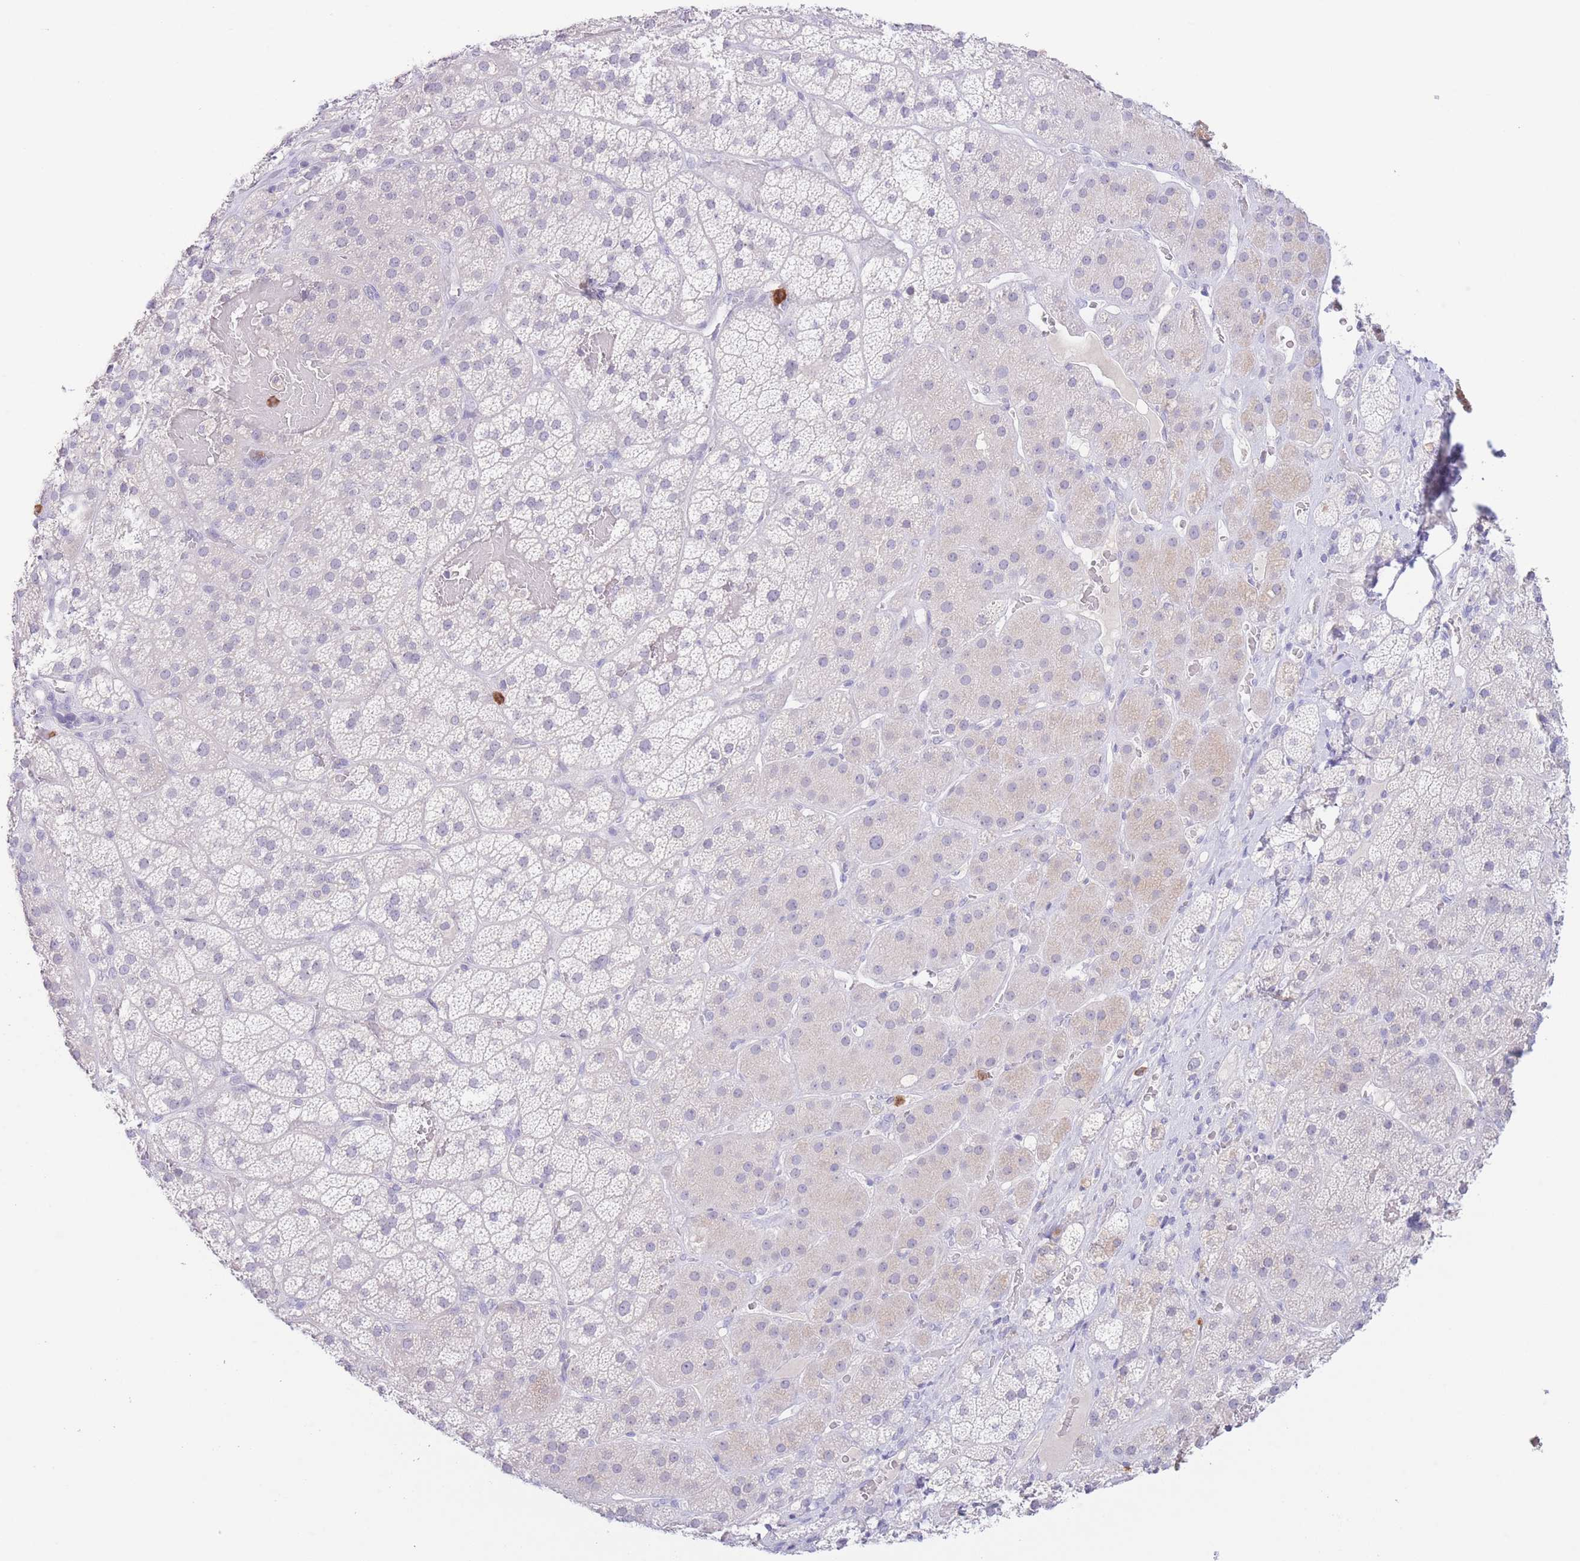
{"staining": {"intensity": "negative", "quantity": "none", "location": "none"}, "tissue": "adrenal gland", "cell_type": "Glandular cells", "image_type": "normal", "snomed": [{"axis": "morphology", "description": "Normal tissue, NOS"}, {"axis": "topography", "description": "Adrenal gland"}], "caption": "Immunohistochemistry (IHC) histopathology image of unremarkable adrenal gland stained for a protein (brown), which displays no expression in glandular cells. (DAB (3,3'-diaminobenzidine) IHC visualized using brightfield microscopy, high magnification).", "gene": "LCLAT1", "patient": {"sex": "male", "age": 57}}